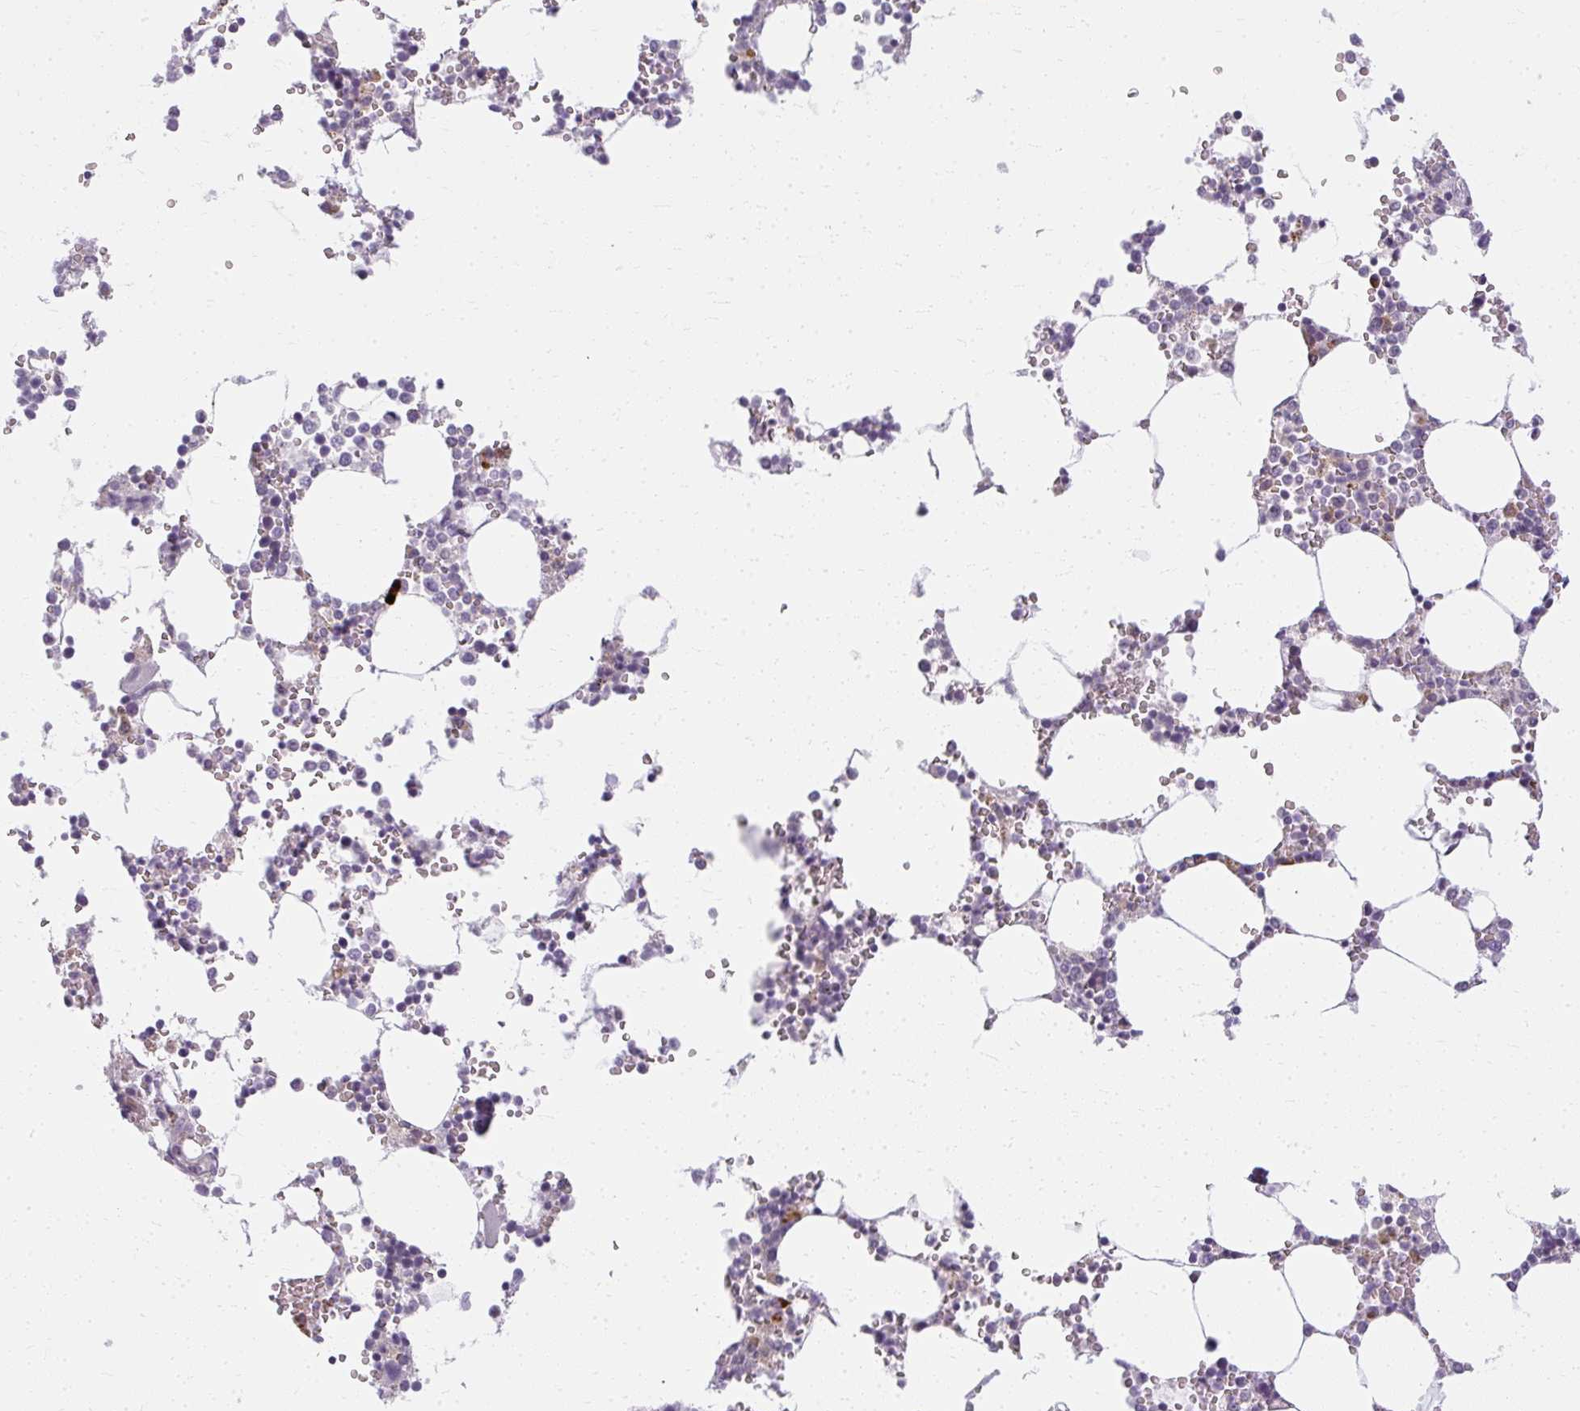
{"staining": {"intensity": "moderate", "quantity": "<25%", "location": "cytoplasmic/membranous"}, "tissue": "bone marrow", "cell_type": "Hematopoietic cells", "image_type": "normal", "snomed": [{"axis": "morphology", "description": "Normal tissue, NOS"}, {"axis": "topography", "description": "Bone marrow"}], "caption": "A histopathology image of human bone marrow stained for a protein shows moderate cytoplasmic/membranous brown staining in hematopoietic cells.", "gene": "ZFYVE26", "patient": {"sex": "male", "age": 64}}